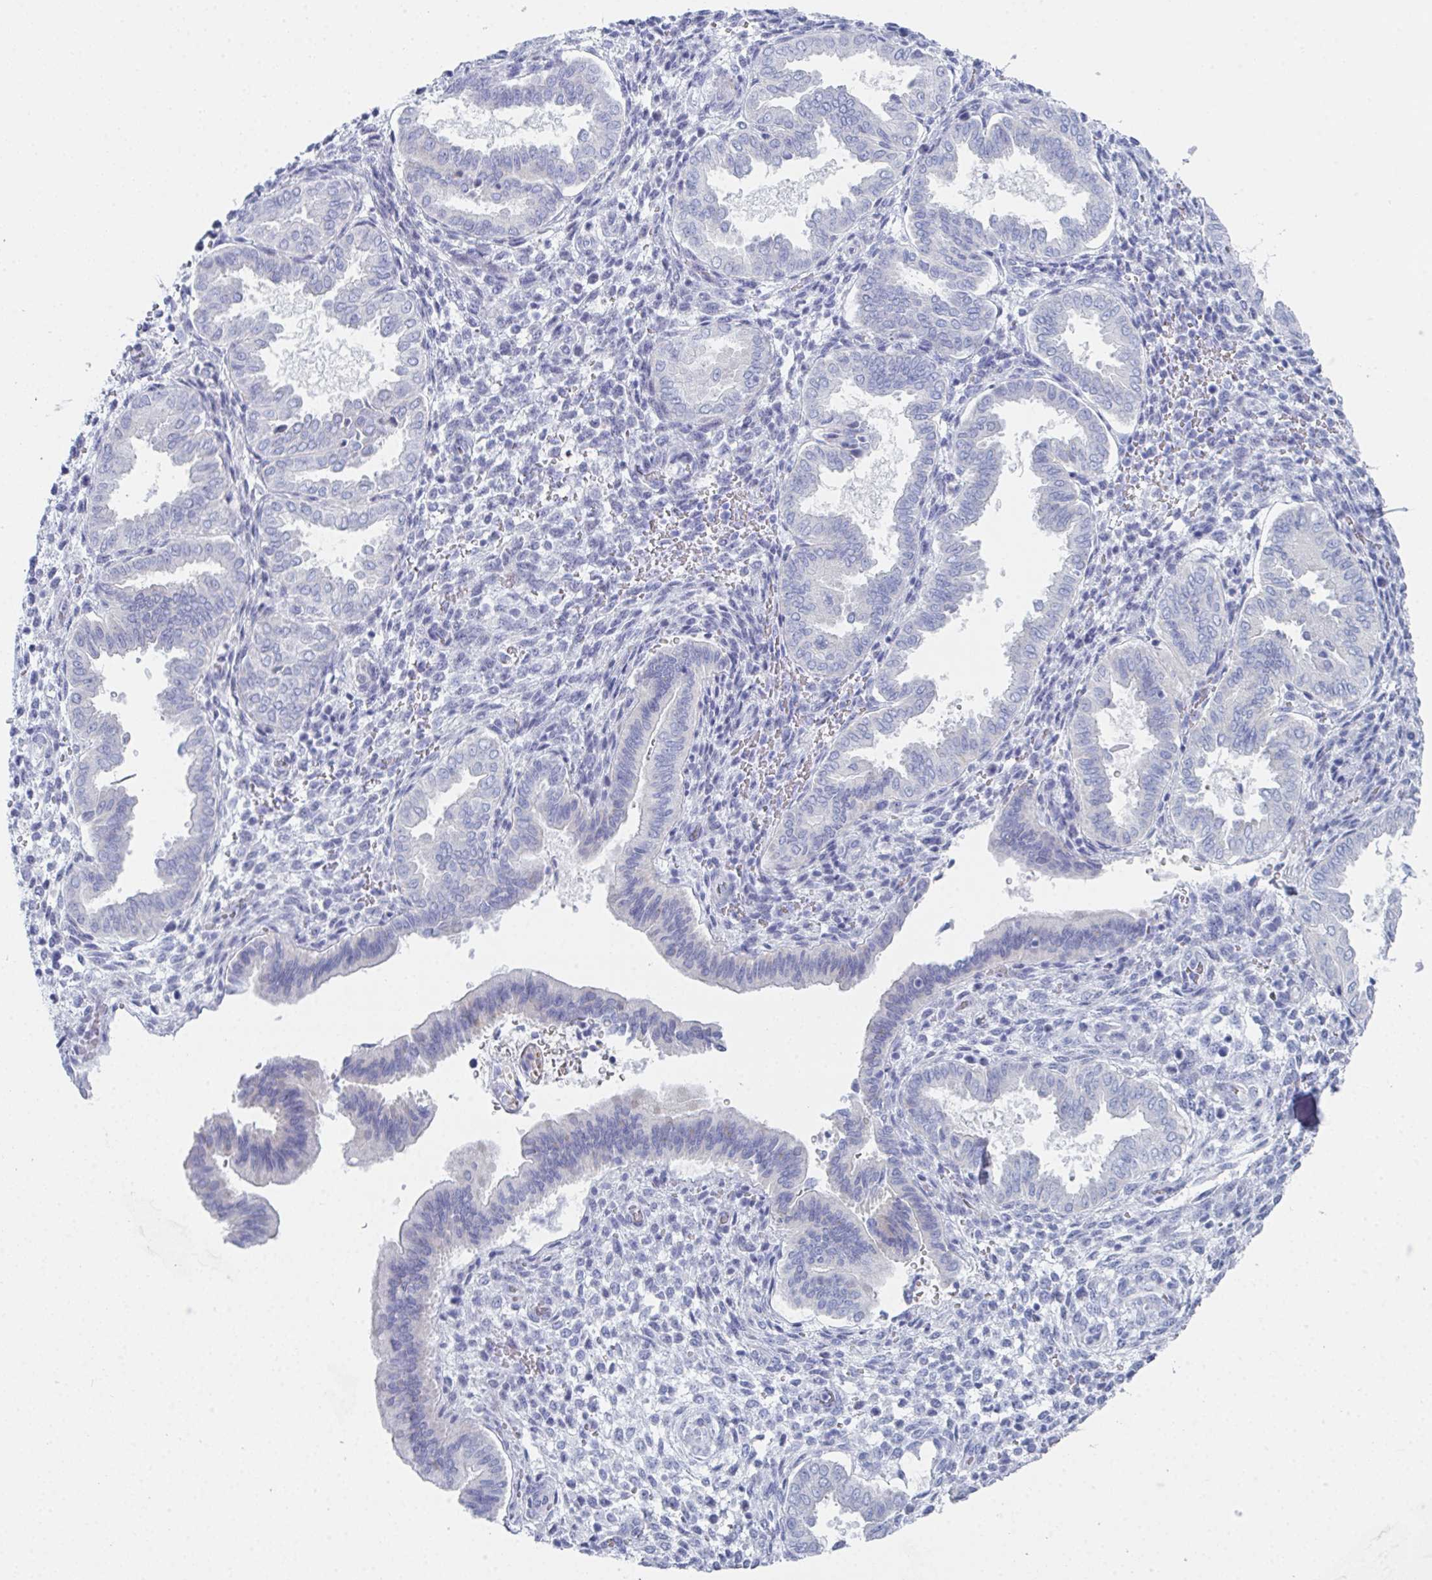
{"staining": {"intensity": "negative", "quantity": "none", "location": "none"}, "tissue": "endometrium", "cell_type": "Cells in endometrial stroma", "image_type": "normal", "snomed": [{"axis": "morphology", "description": "Normal tissue, NOS"}, {"axis": "topography", "description": "Endometrium"}], "caption": "An image of human endometrium is negative for staining in cells in endometrial stroma. (Stains: DAB (3,3'-diaminobenzidine) immunohistochemistry (IHC) with hematoxylin counter stain, Microscopy: brightfield microscopy at high magnification).", "gene": "ZNF684", "patient": {"sex": "female", "age": 24}}